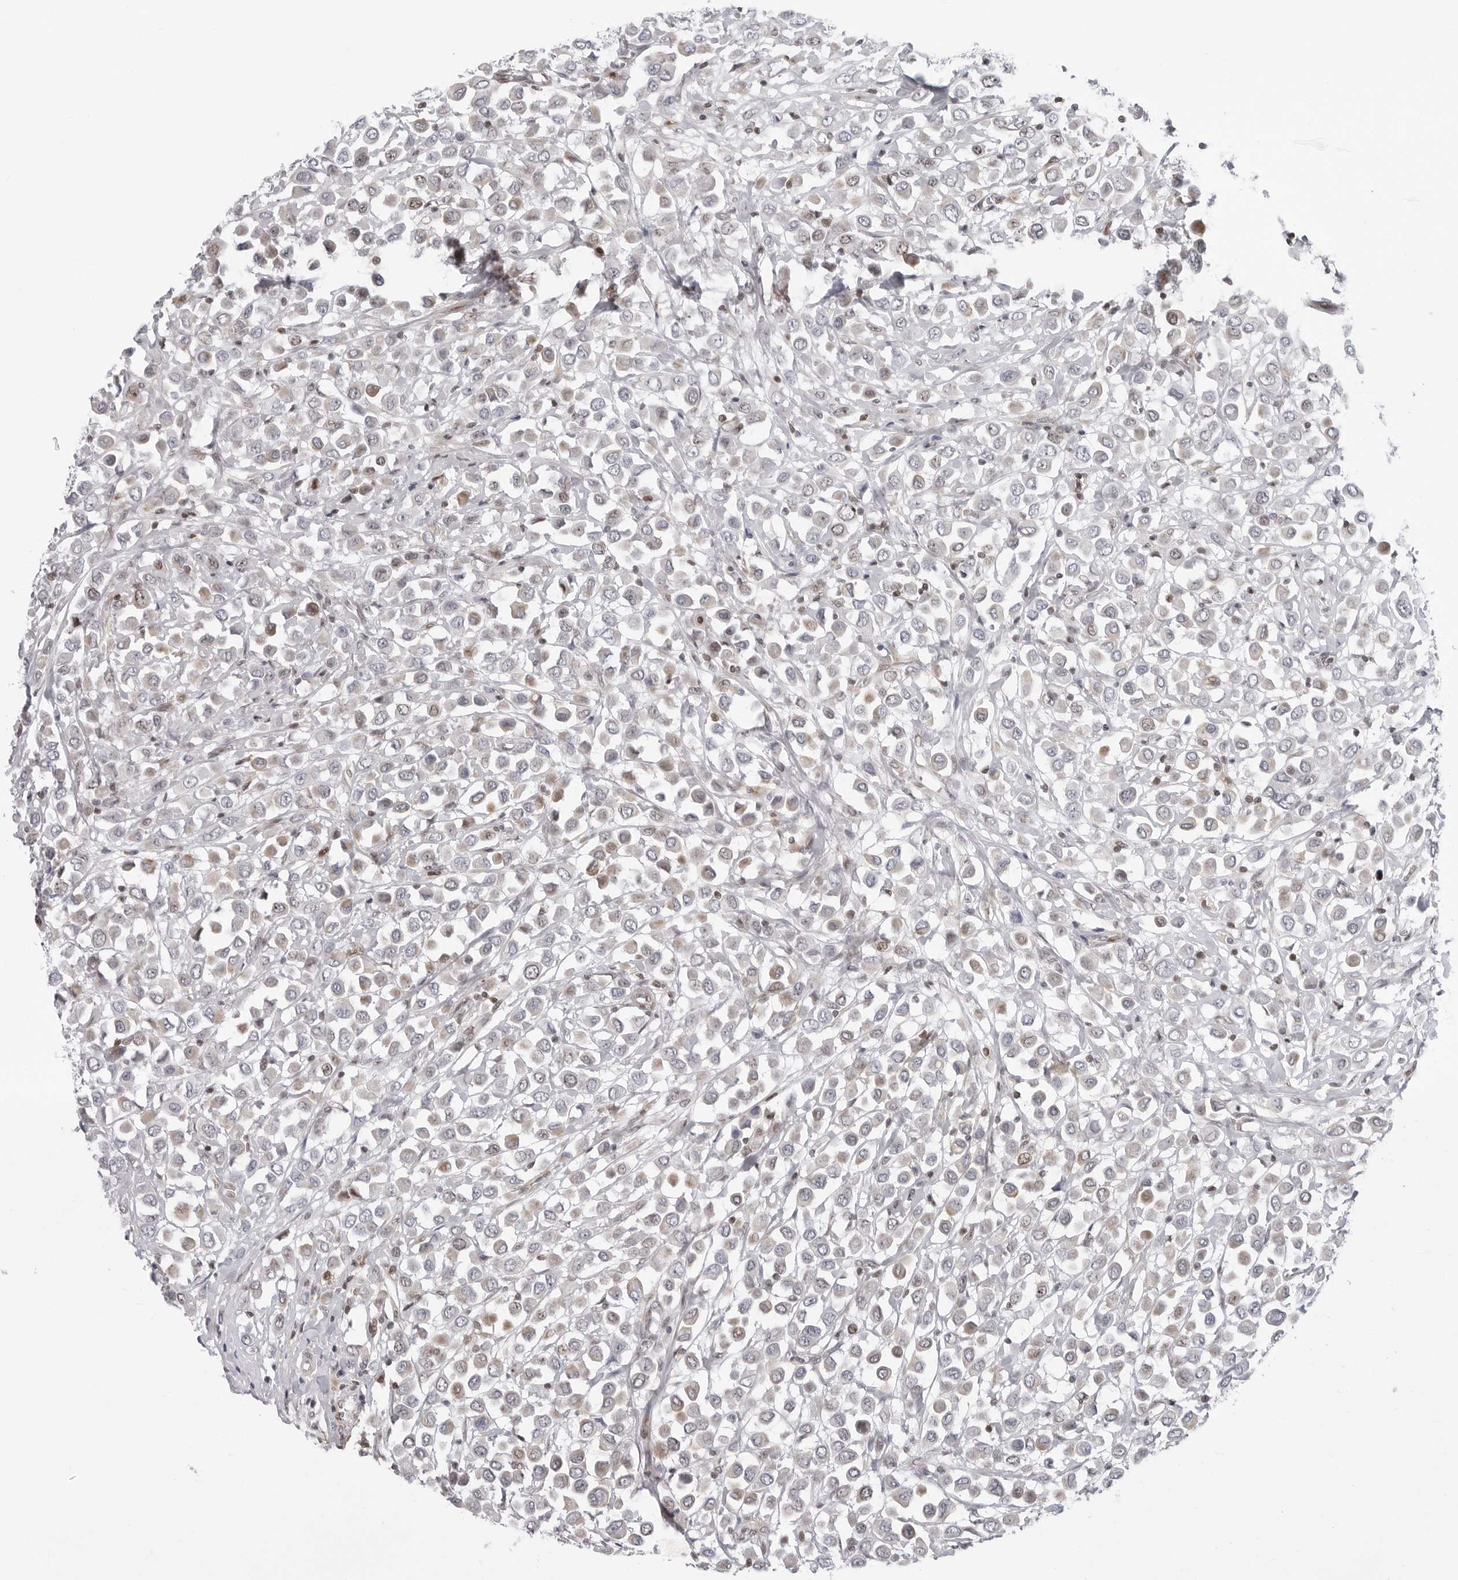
{"staining": {"intensity": "weak", "quantity": "<25%", "location": "nuclear"}, "tissue": "breast cancer", "cell_type": "Tumor cells", "image_type": "cancer", "snomed": [{"axis": "morphology", "description": "Duct carcinoma"}, {"axis": "topography", "description": "Breast"}], "caption": "This is an immunohistochemistry image of human breast cancer (infiltrating ductal carcinoma). There is no positivity in tumor cells.", "gene": "FAM135B", "patient": {"sex": "female", "age": 61}}